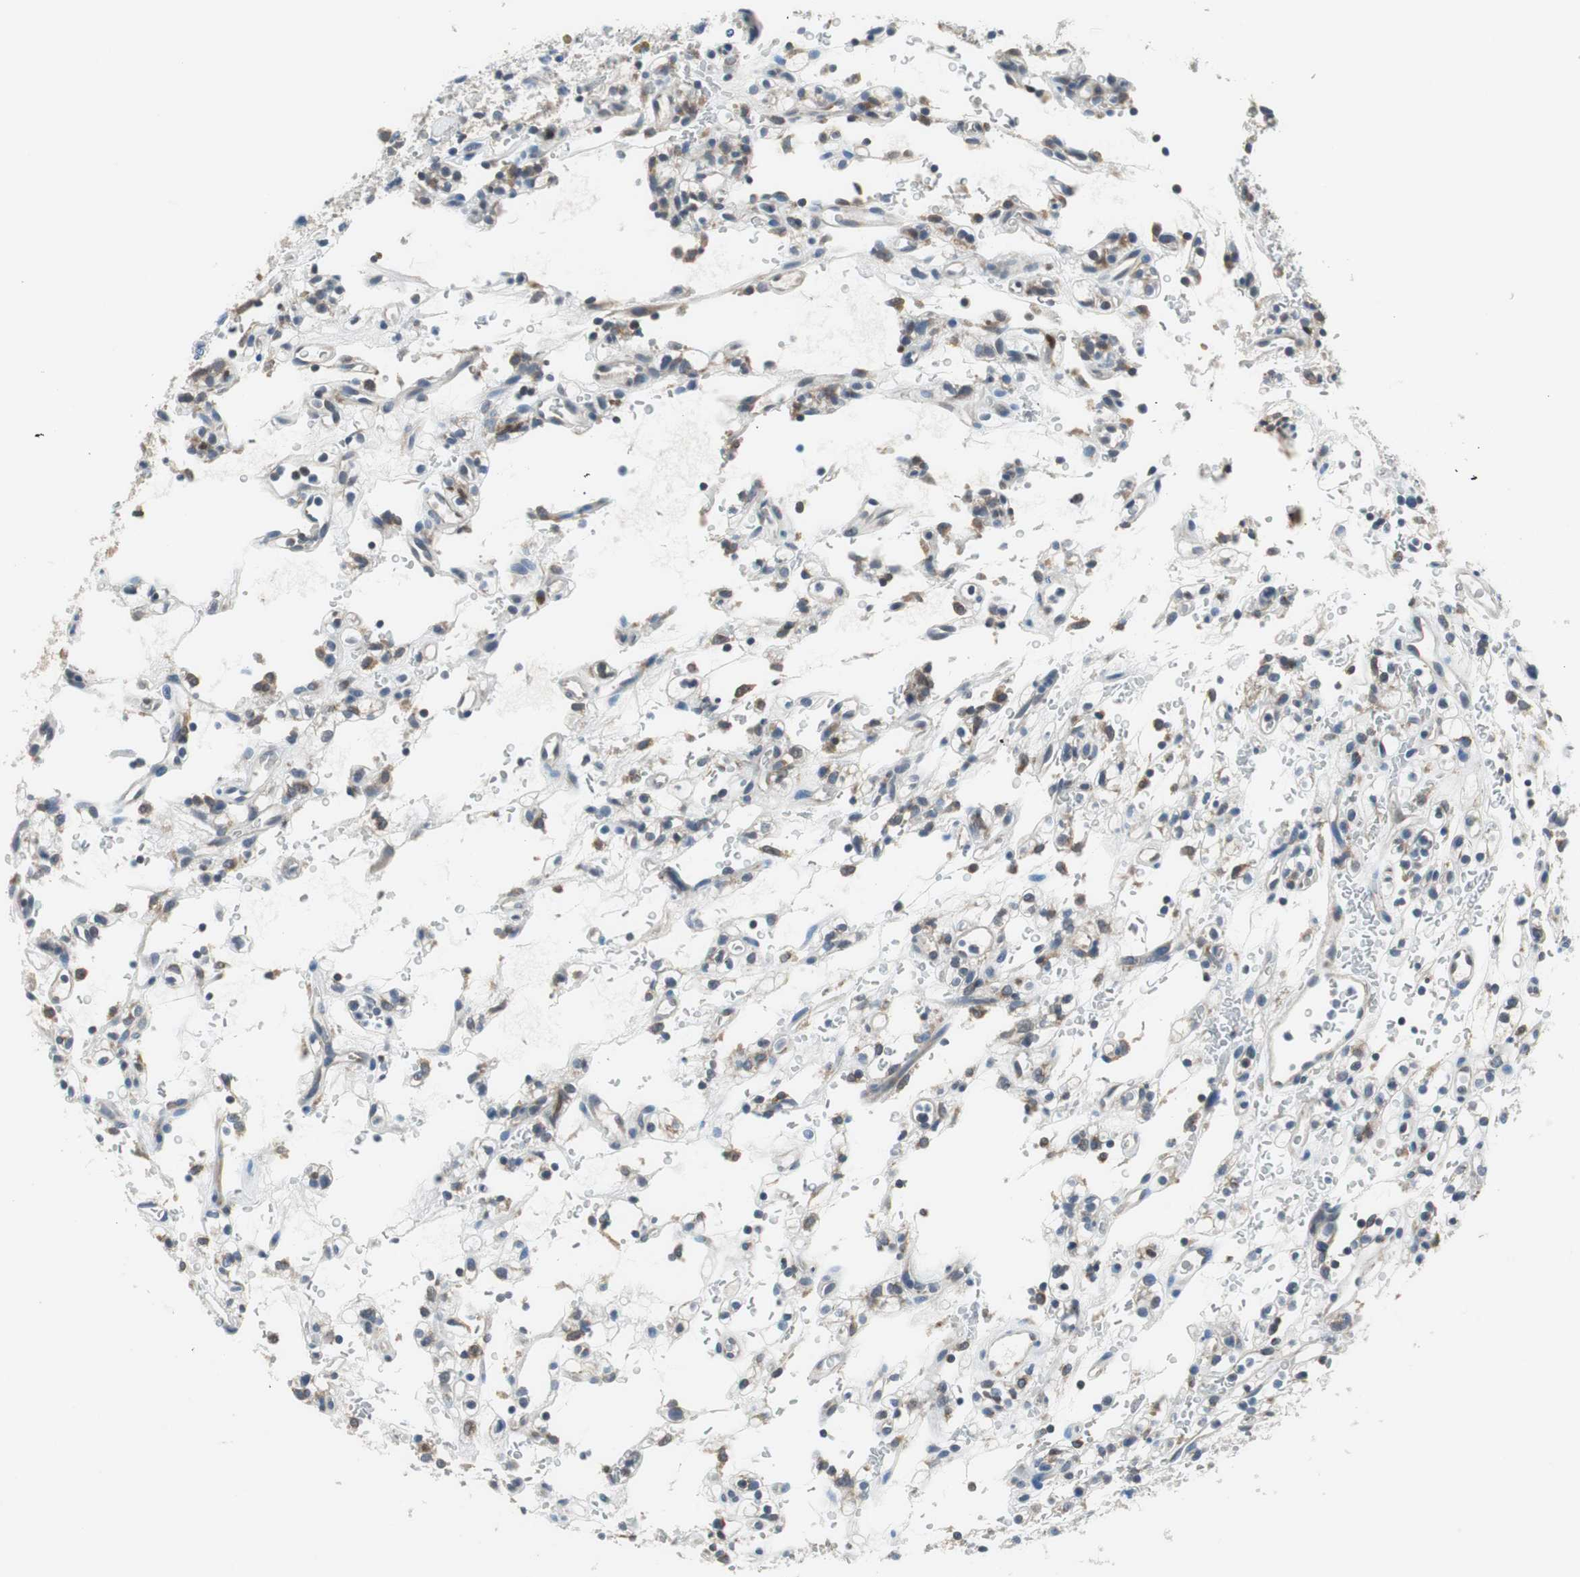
{"staining": {"intensity": "negative", "quantity": "none", "location": "none"}, "tissue": "renal cancer", "cell_type": "Tumor cells", "image_type": "cancer", "snomed": [{"axis": "morphology", "description": "Normal tissue, NOS"}, {"axis": "morphology", "description": "Adenocarcinoma, NOS"}, {"axis": "topography", "description": "Kidney"}], "caption": "Immunohistochemistry histopathology image of neoplastic tissue: adenocarcinoma (renal) stained with DAB (3,3'-diaminobenzidine) reveals no significant protein expression in tumor cells.", "gene": "PLAA", "patient": {"sex": "female", "age": 72}}